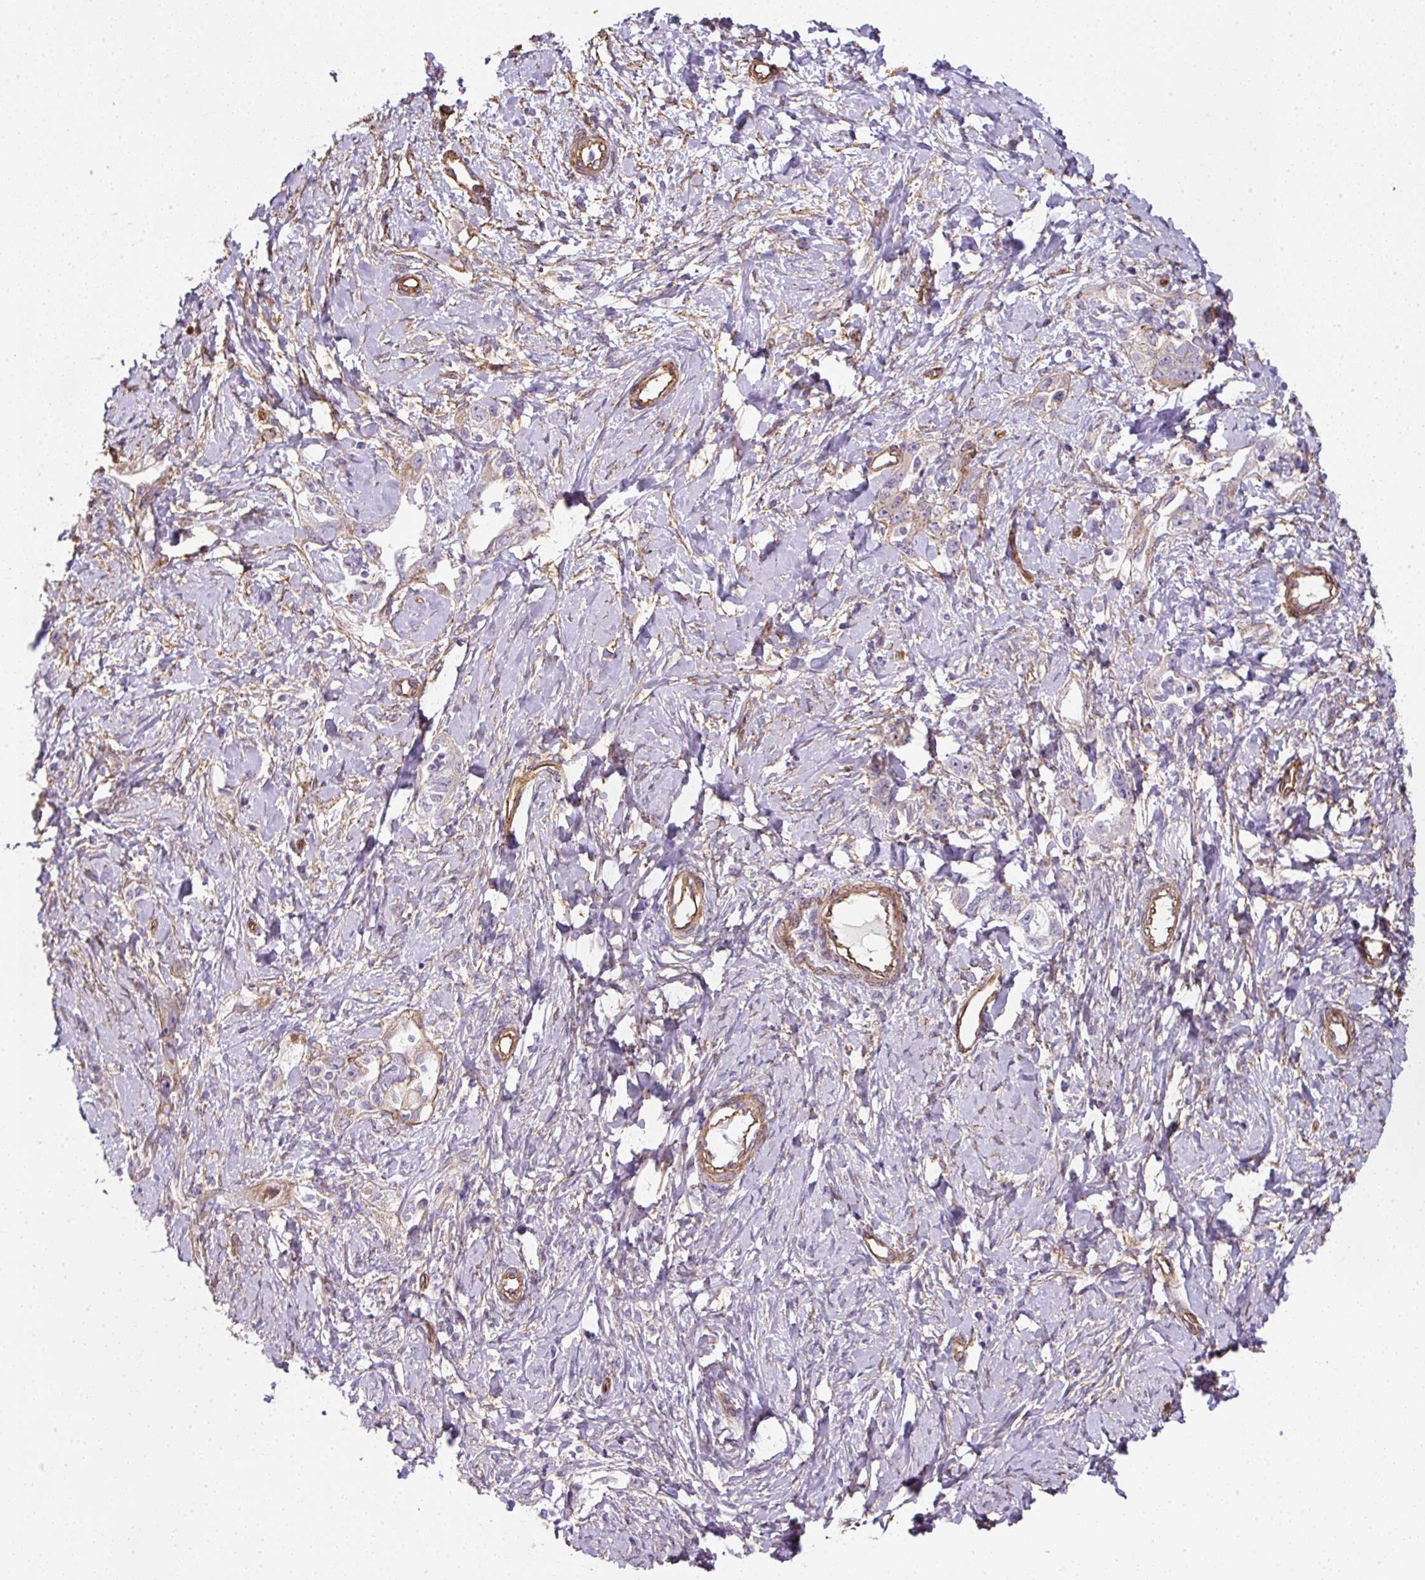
{"staining": {"intensity": "negative", "quantity": "none", "location": "none"}, "tissue": "ovarian cancer", "cell_type": "Tumor cells", "image_type": "cancer", "snomed": [{"axis": "morphology", "description": "Carcinoma, NOS"}, {"axis": "morphology", "description": "Cystadenocarcinoma, serous, NOS"}, {"axis": "topography", "description": "Ovary"}], "caption": "Tumor cells show no significant staining in serous cystadenocarcinoma (ovarian).", "gene": "ANKUB1", "patient": {"sex": "female", "age": 69}}